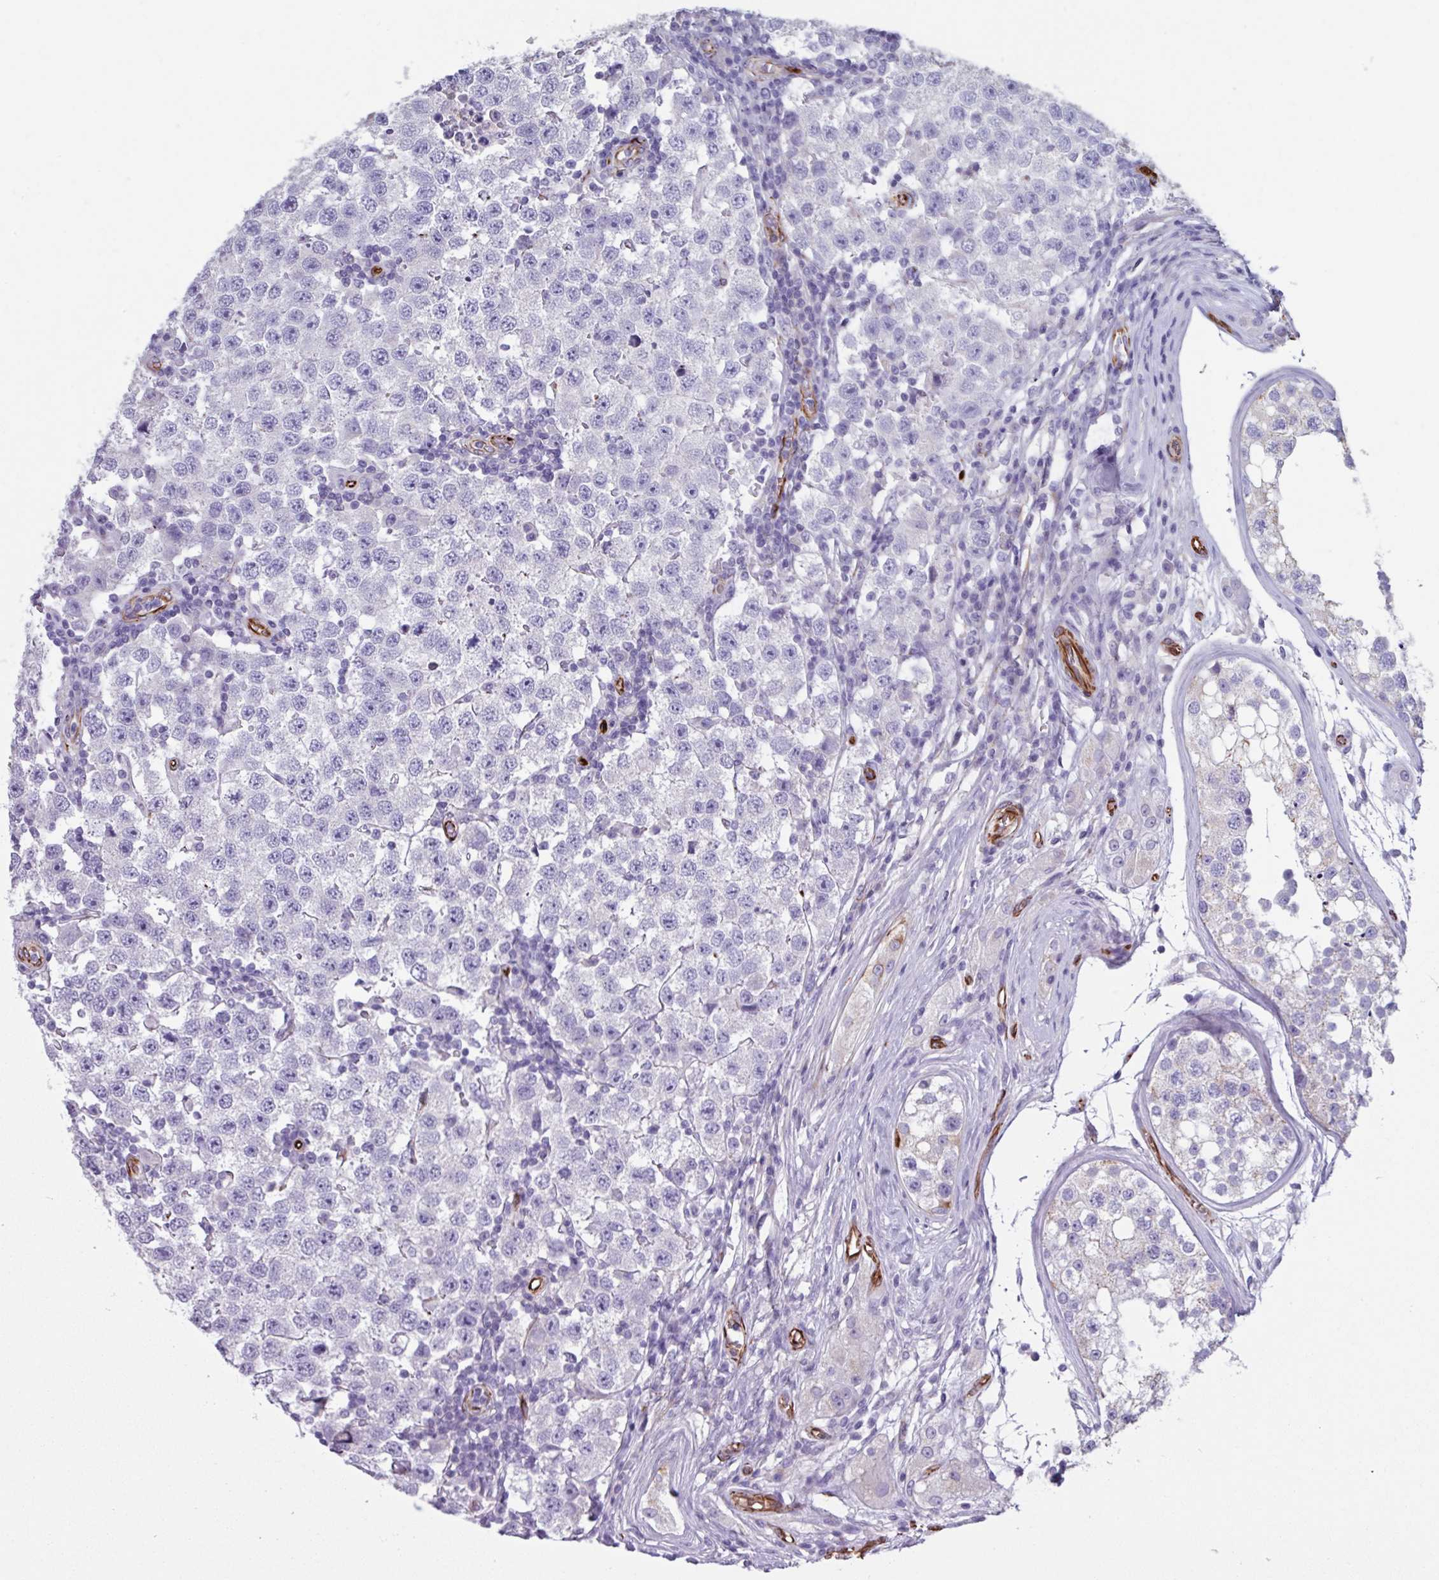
{"staining": {"intensity": "negative", "quantity": "none", "location": "none"}, "tissue": "testis cancer", "cell_type": "Tumor cells", "image_type": "cancer", "snomed": [{"axis": "morphology", "description": "Seminoma, NOS"}, {"axis": "topography", "description": "Testis"}], "caption": "A micrograph of testis cancer stained for a protein displays no brown staining in tumor cells.", "gene": "BTD", "patient": {"sex": "male", "age": 34}}